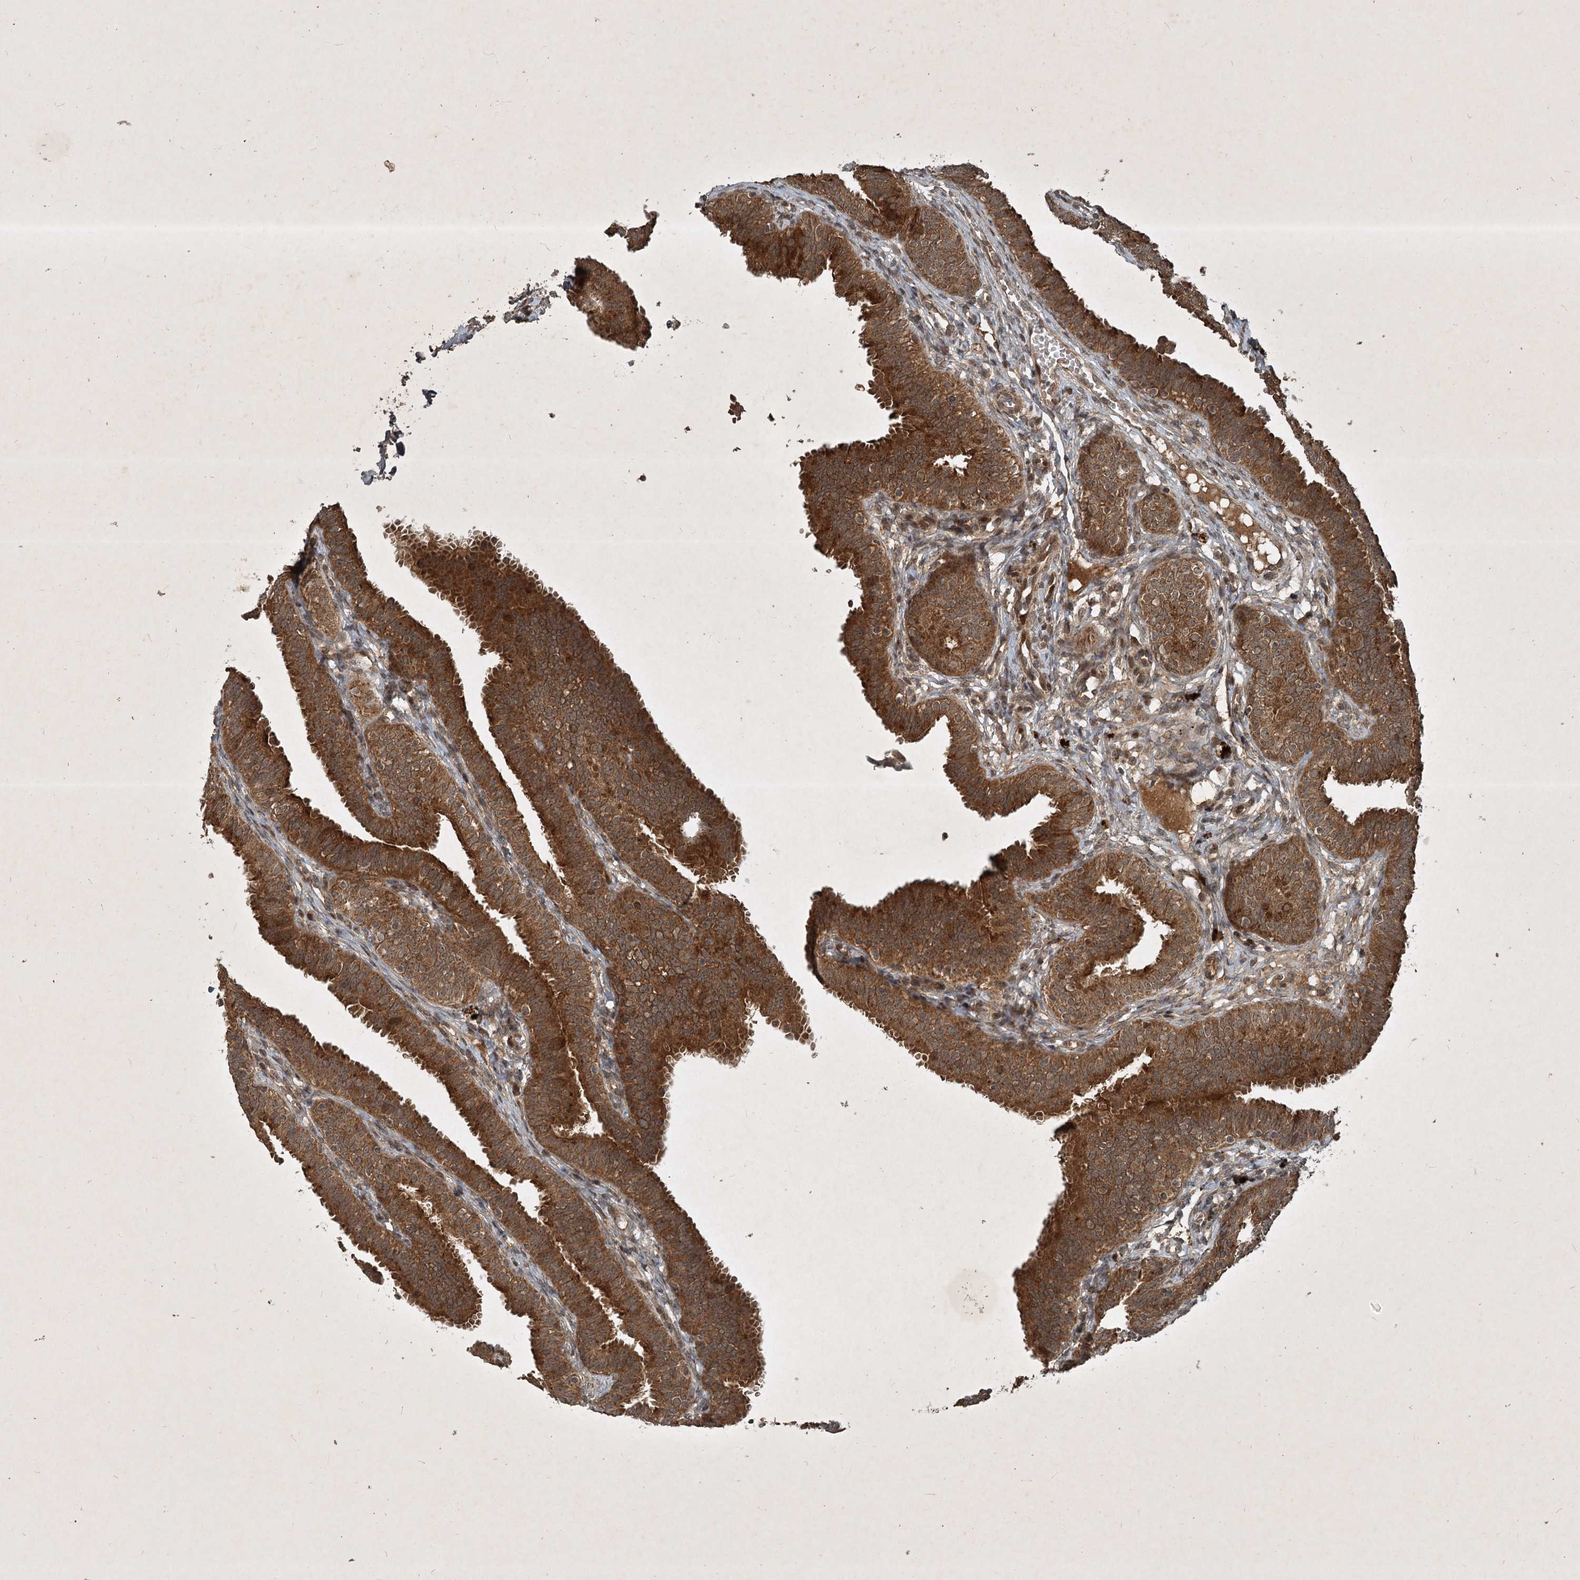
{"staining": {"intensity": "strong", "quantity": ">75%", "location": "cytoplasmic/membranous"}, "tissue": "fallopian tube", "cell_type": "Glandular cells", "image_type": "normal", "snomed": [{"axis": "morphology", "description": "Normal tissue, NOS"}, {"axis": "topography", "description": "Fallopian tube"}], "caption": "Protein staining displays strong cytoplasmic/membranous expression in about >75% of glandular cells in unremarkable fallopian tube. (brown staining indicates protein expression, while blue staining denotes nuclei).", "gene": "UNC93A", "patient": {"sex": "female", "age": 35}}